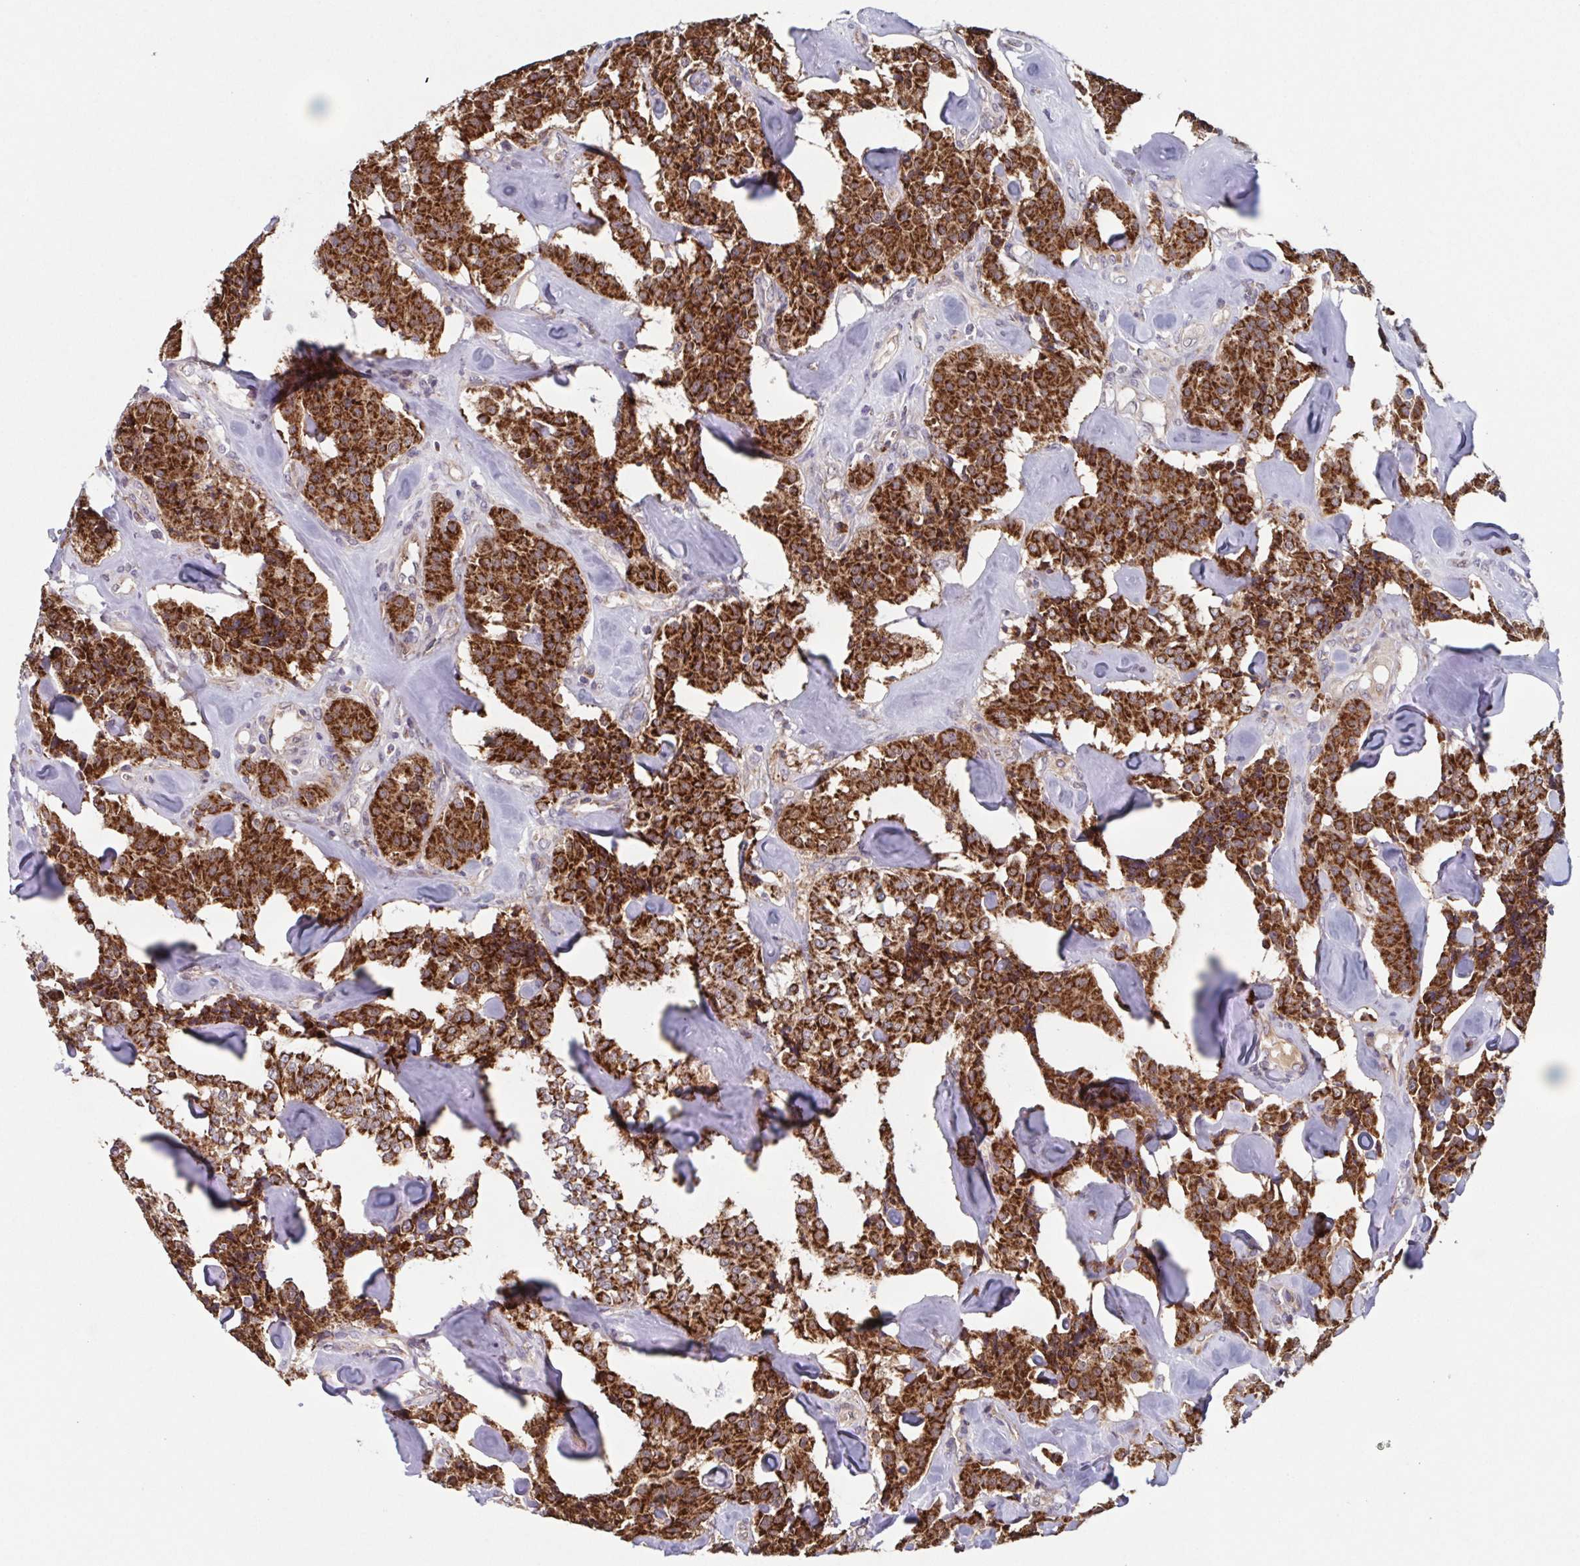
{"staining": {"intensity": "strong", "quantity": ">75%", "location": "cytoplasmic/membranous"}, "tissue": "carcinoid", "cell_type": "Tumor cells", "image_type": "cancer", "snomed": [{"axis": "morphology", "description": "Carcinoid, malignant, NOS"}, {"axis": "topography", "description": "Pancreas"}], "caption": "Immunohistochemistry (IHC) of human malignant carcinoid demonstrates high levels of strong cytoplasmic/membranous positivity in about >75% of tumor cells.", "gene": "TTC19", "patient": {"sex": "male", "age": 41}}